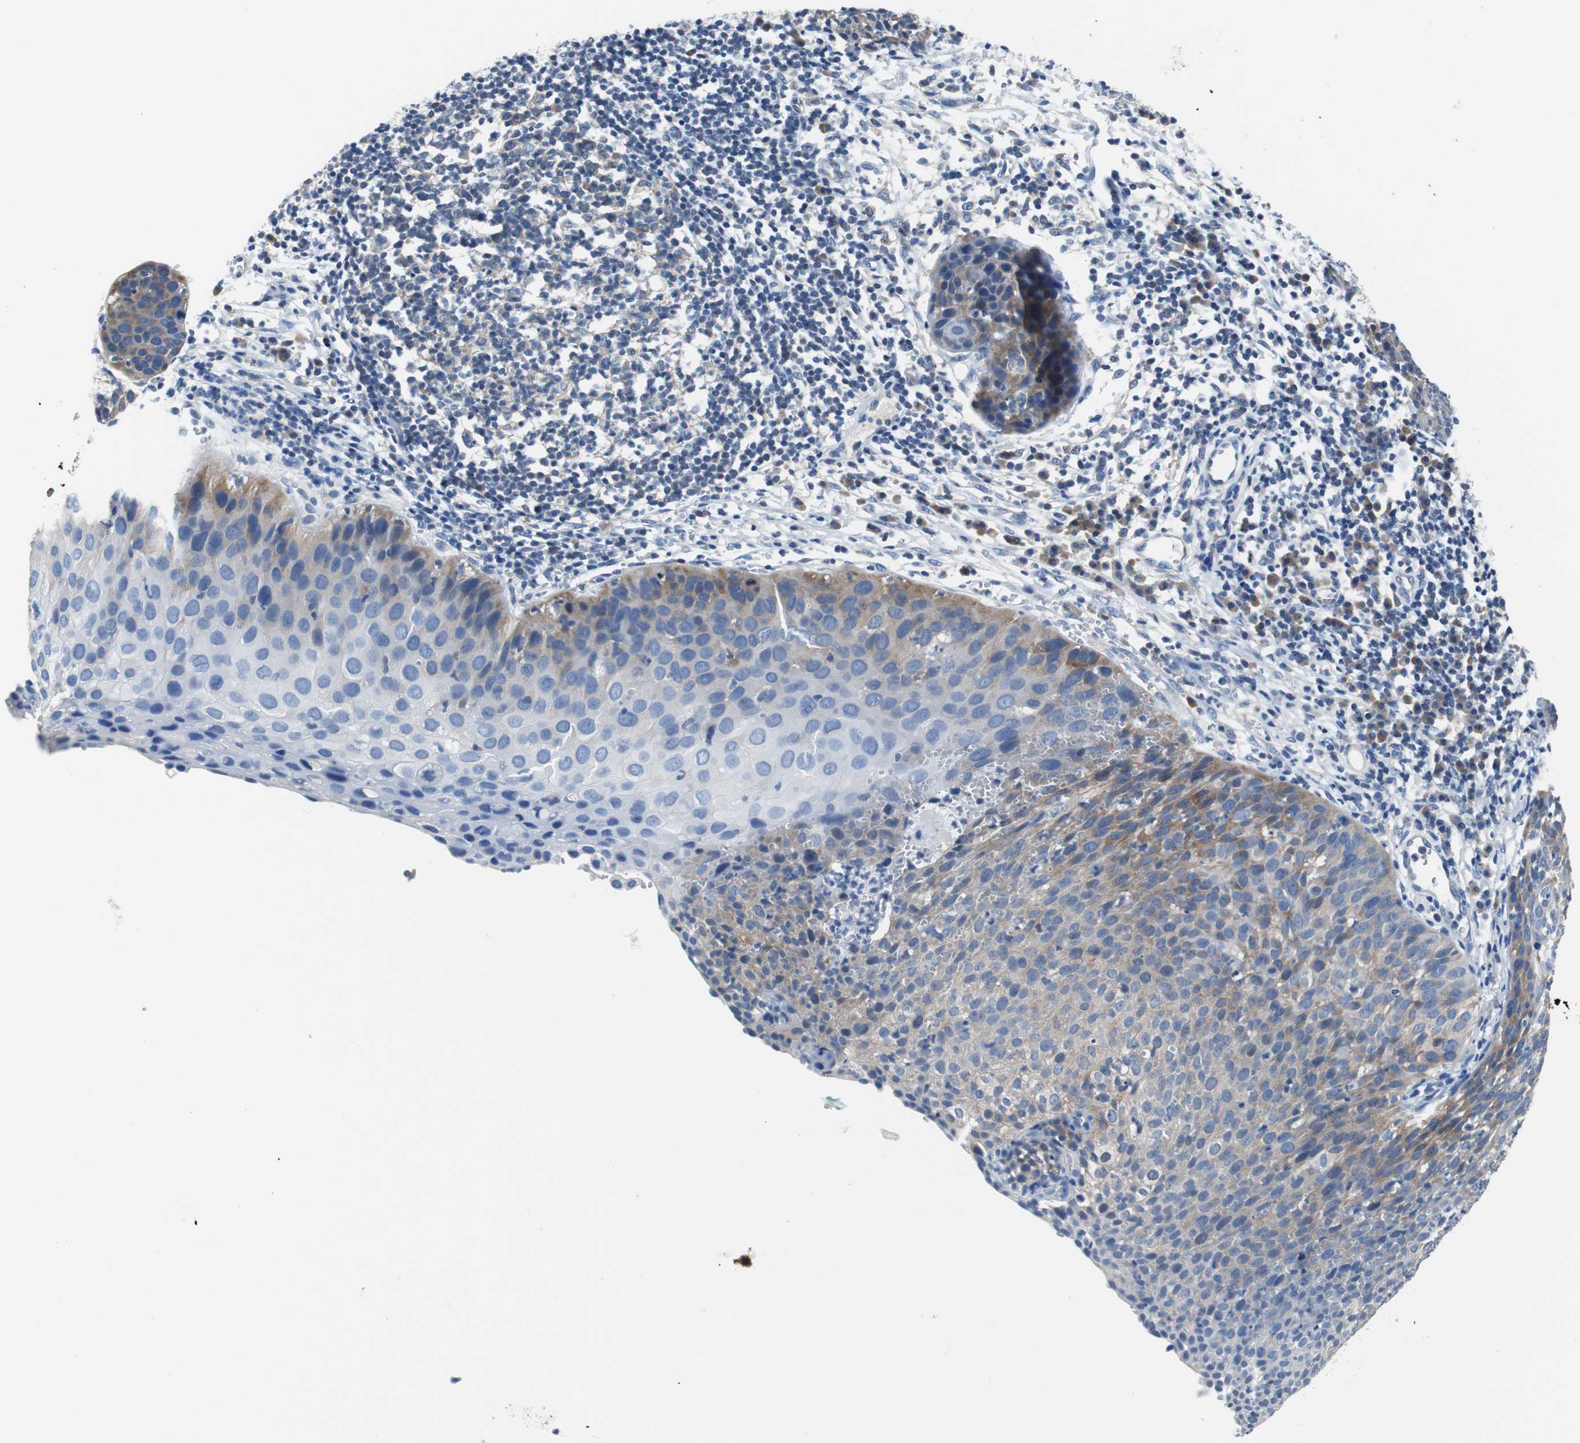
{"staining": {"intensity": "weak", "quantity": "25%-75%", "location": "cytoplasmic/membranous"}, "tissue": "cervical cancer", "cell_type": "Tumor cells", "image_type": "cancer", "snomed": [{"axis": "morphology", "description": "Squamous cell carcinoma, NOS"}, {"axis": "topography", "description": "Cervix"}], "caption": "Immunohistochemical staining of cervical cancer reveals weak cytoplasmic/membranous protein positivity in about 25%-75% of tumor cells.", "gene": "EEF2K", "patient": {"sex": "female", "age": 38}}